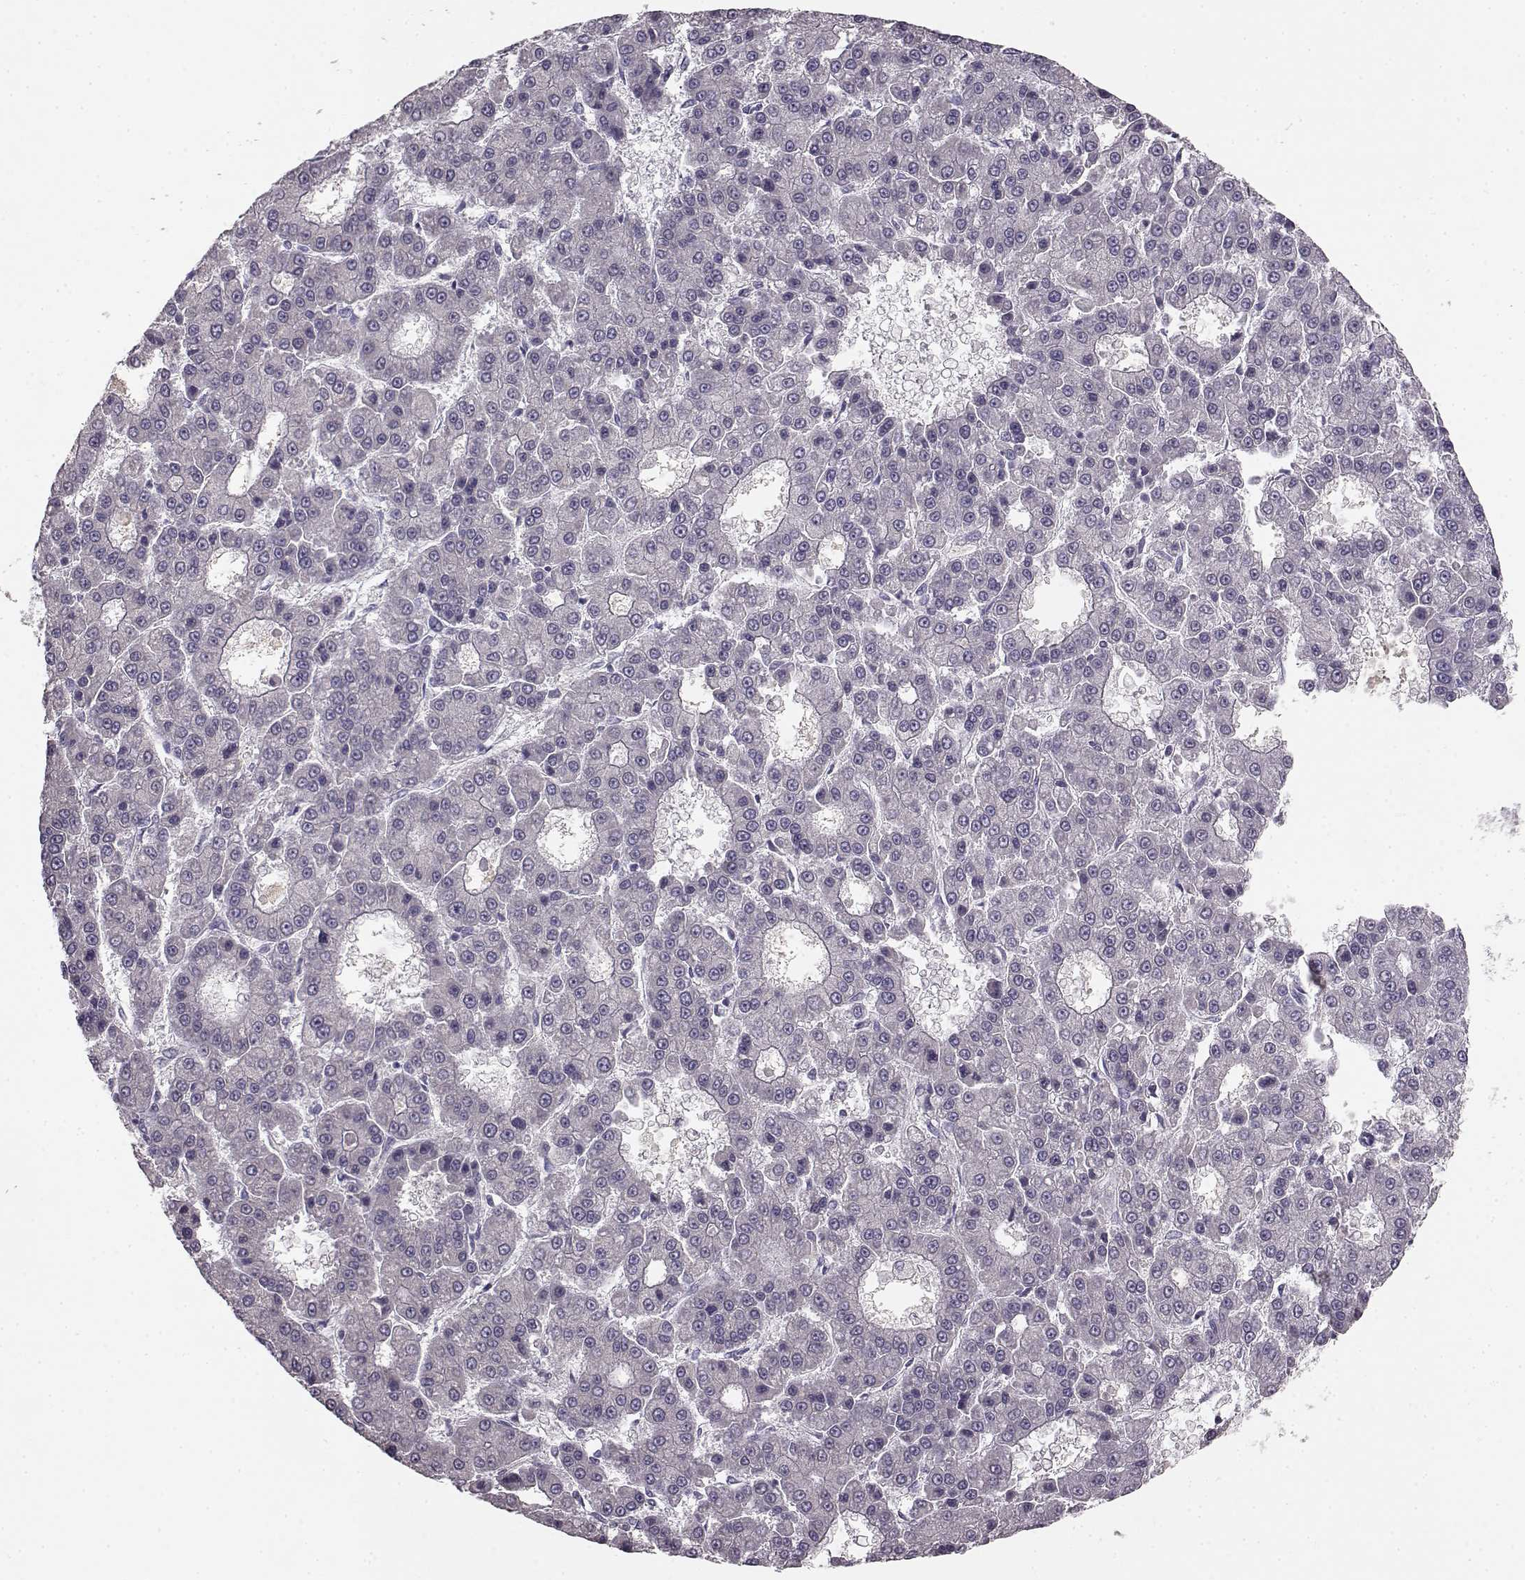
{"staining": {"intensity": "negative", "quantity": "none", "location": "none"}, "tissue": "liver cancer", "cell_type": "Tumor cells", "image_type": "cancer", "snomed": [{"axis": "morphology", "description": "Carcinoma, Hepatocellular, NOS"}, {"axis": "topography", "description": "Liver"}], "caption": "Immunohistochemistry (IHC) photomicrograph of human liver hepatocellular carcinoma stained for a protein (brown), which exhibits no staining in tumor cells.", "gene": "BFSP2", "patient": {"sex": "male", "age": 70}}